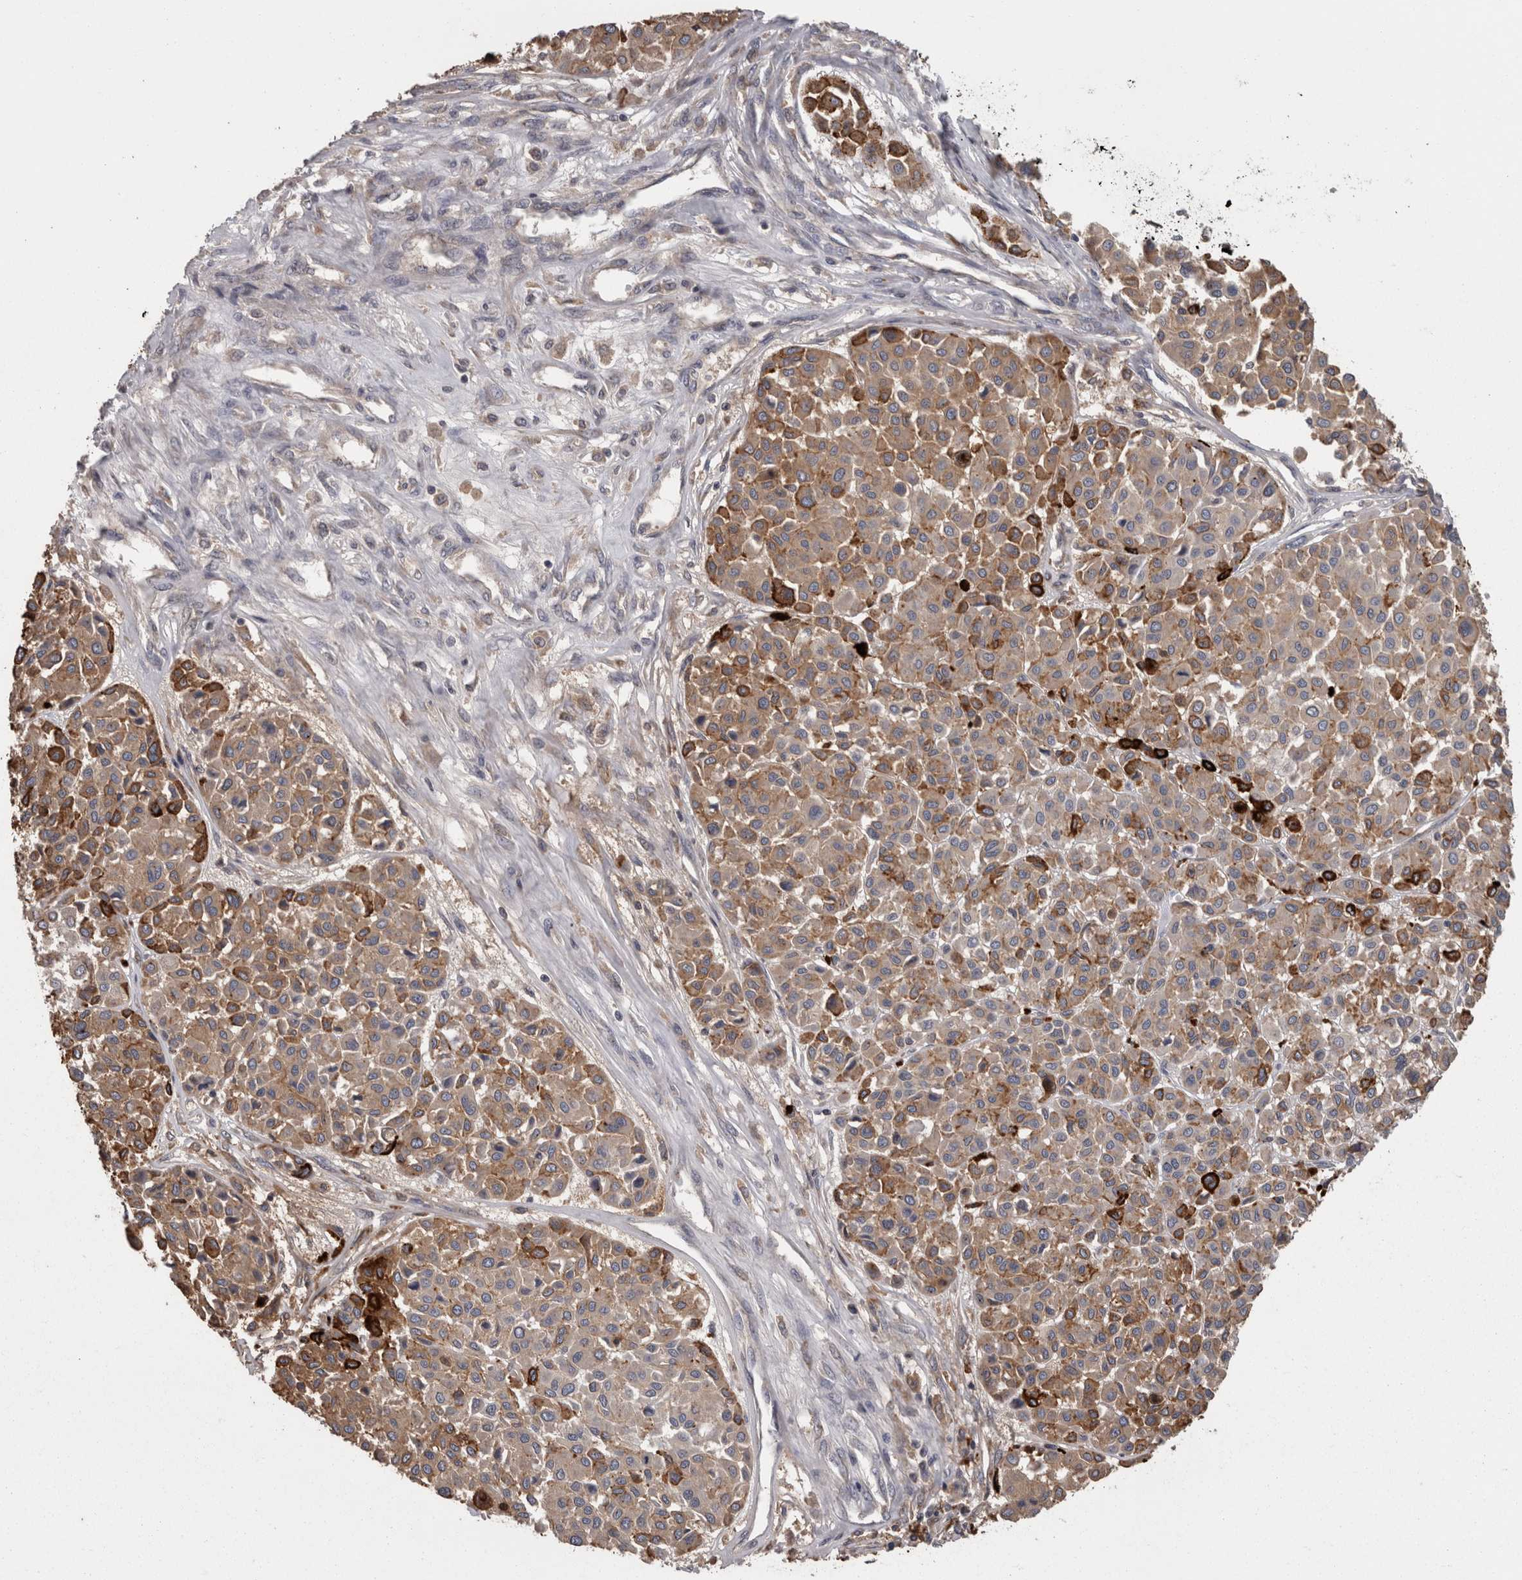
{"staining": {"intensity": "moderate", "quantity": ">75%", "location": "cytoplasmic/membranous"}, "tissue": "melanoma", "cell_type": "Tumor cells", "image_type": "cancer", "snomed": [{"axis": "morphology", "description": "Malignant melanoma, Metastatic site"}, {"axis": "topography", "description": "Soft tissue"}], "caption": "Immunohistochemical staining of melanoma reveals medium levels of moderate cytoplasmic/membranous protein expression in approximately >75% of tumor cells. (IHC, brightfield microscopy, high magnification).", "gene": "PCM1", "patient": {"sex": "male", "age": 41}}